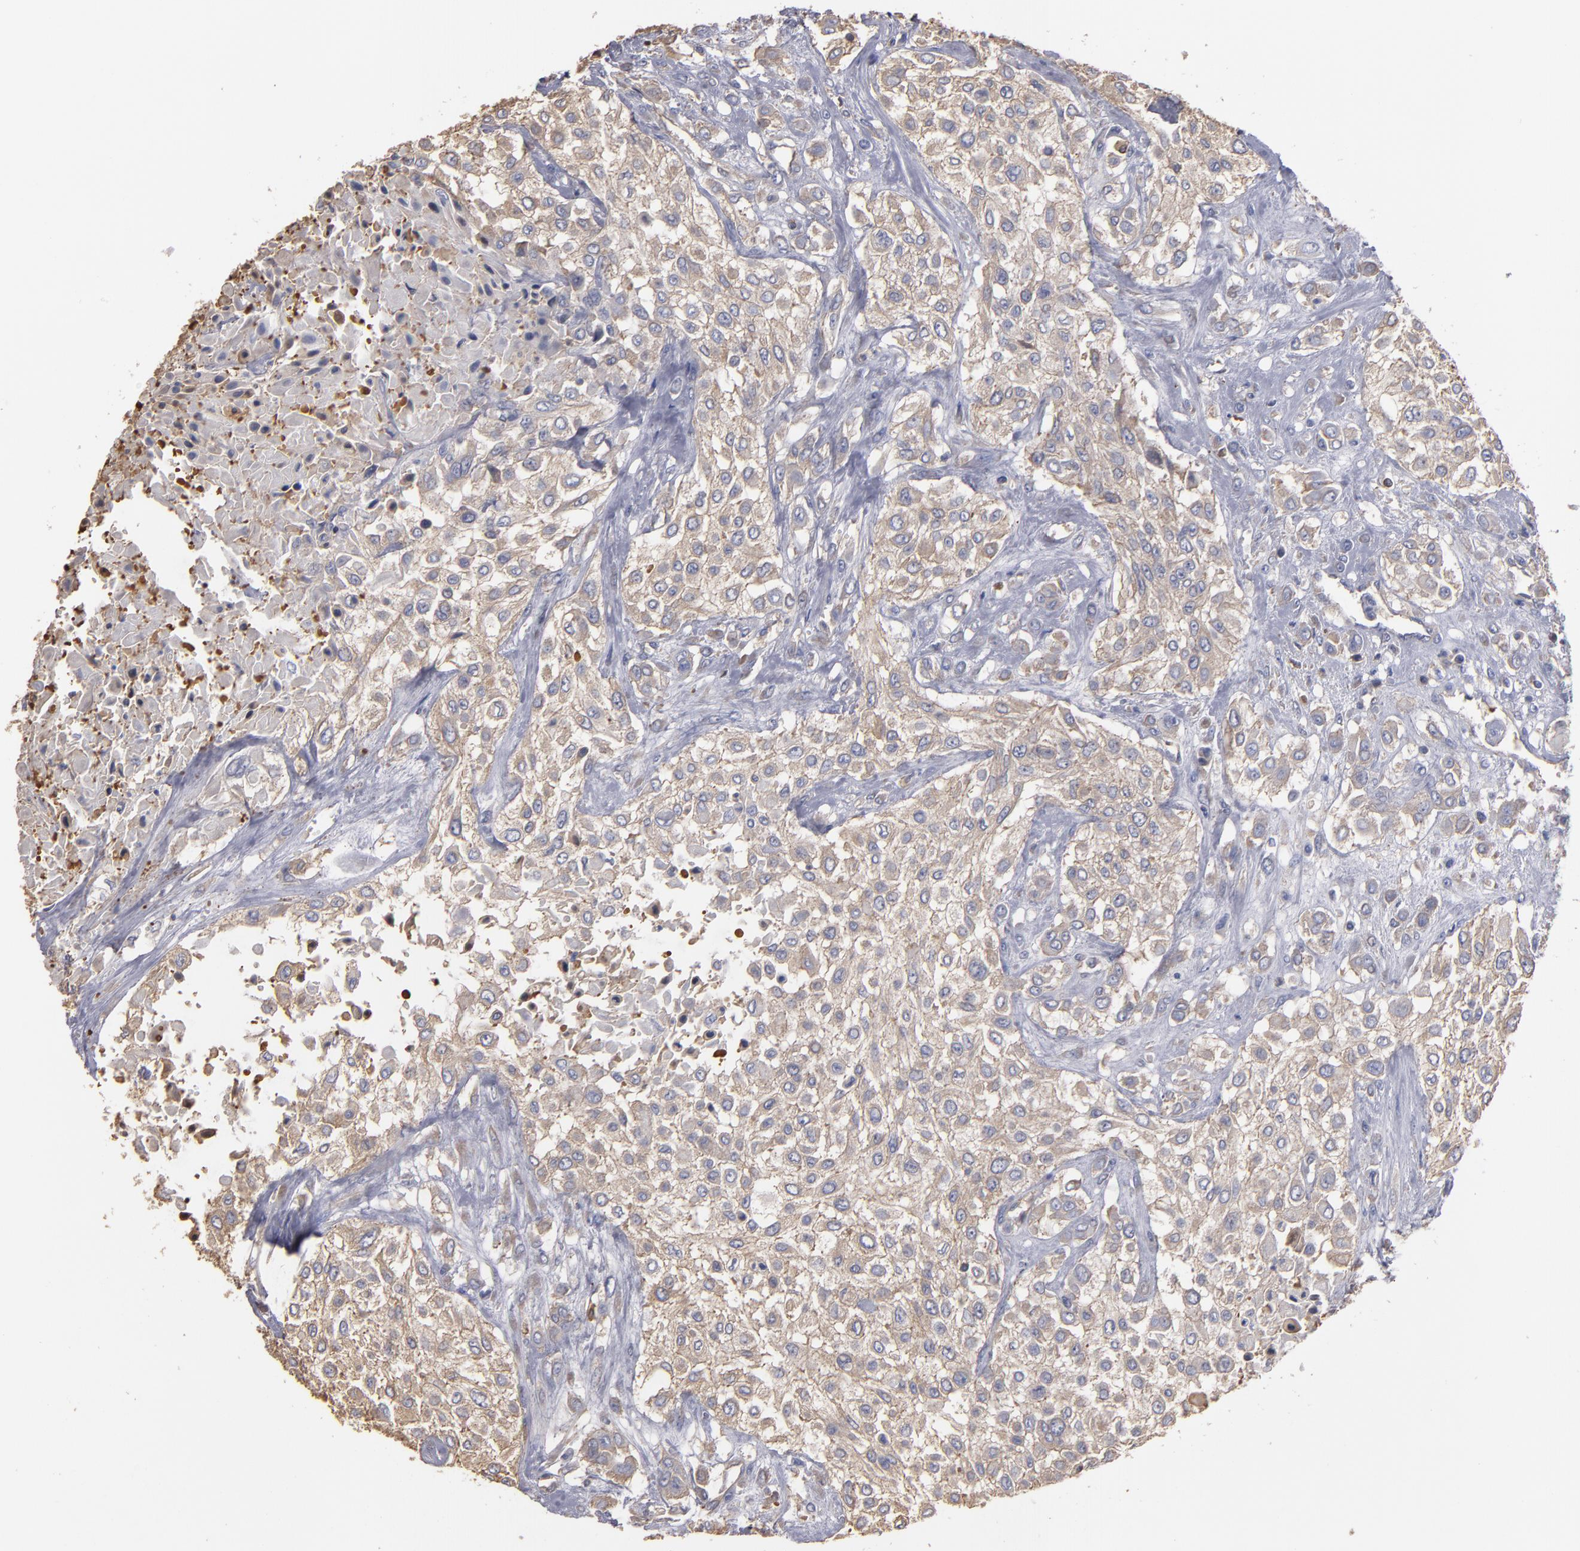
{"staining": {"intensity": "weak", "quantity": ">75%", "location": "cytoplasmic/membranous"}, "tissue": "urothelial cancer", "cell_type": "Tumor cells", "image_type": "cancer", "snomed": [{"axis": "morphology", "description": "Urothelial carcinoma, High grade"}, {"axis": "topography", "description": "Urinary bladder"}], "caption": "This is a histology image of IHC staining of urothelial cancer, which shows weak expression in the cytoplasmic/membranous of tumor cells.", "gene": "ESYT2", "patient": {"sex": "male", "age": 57}}